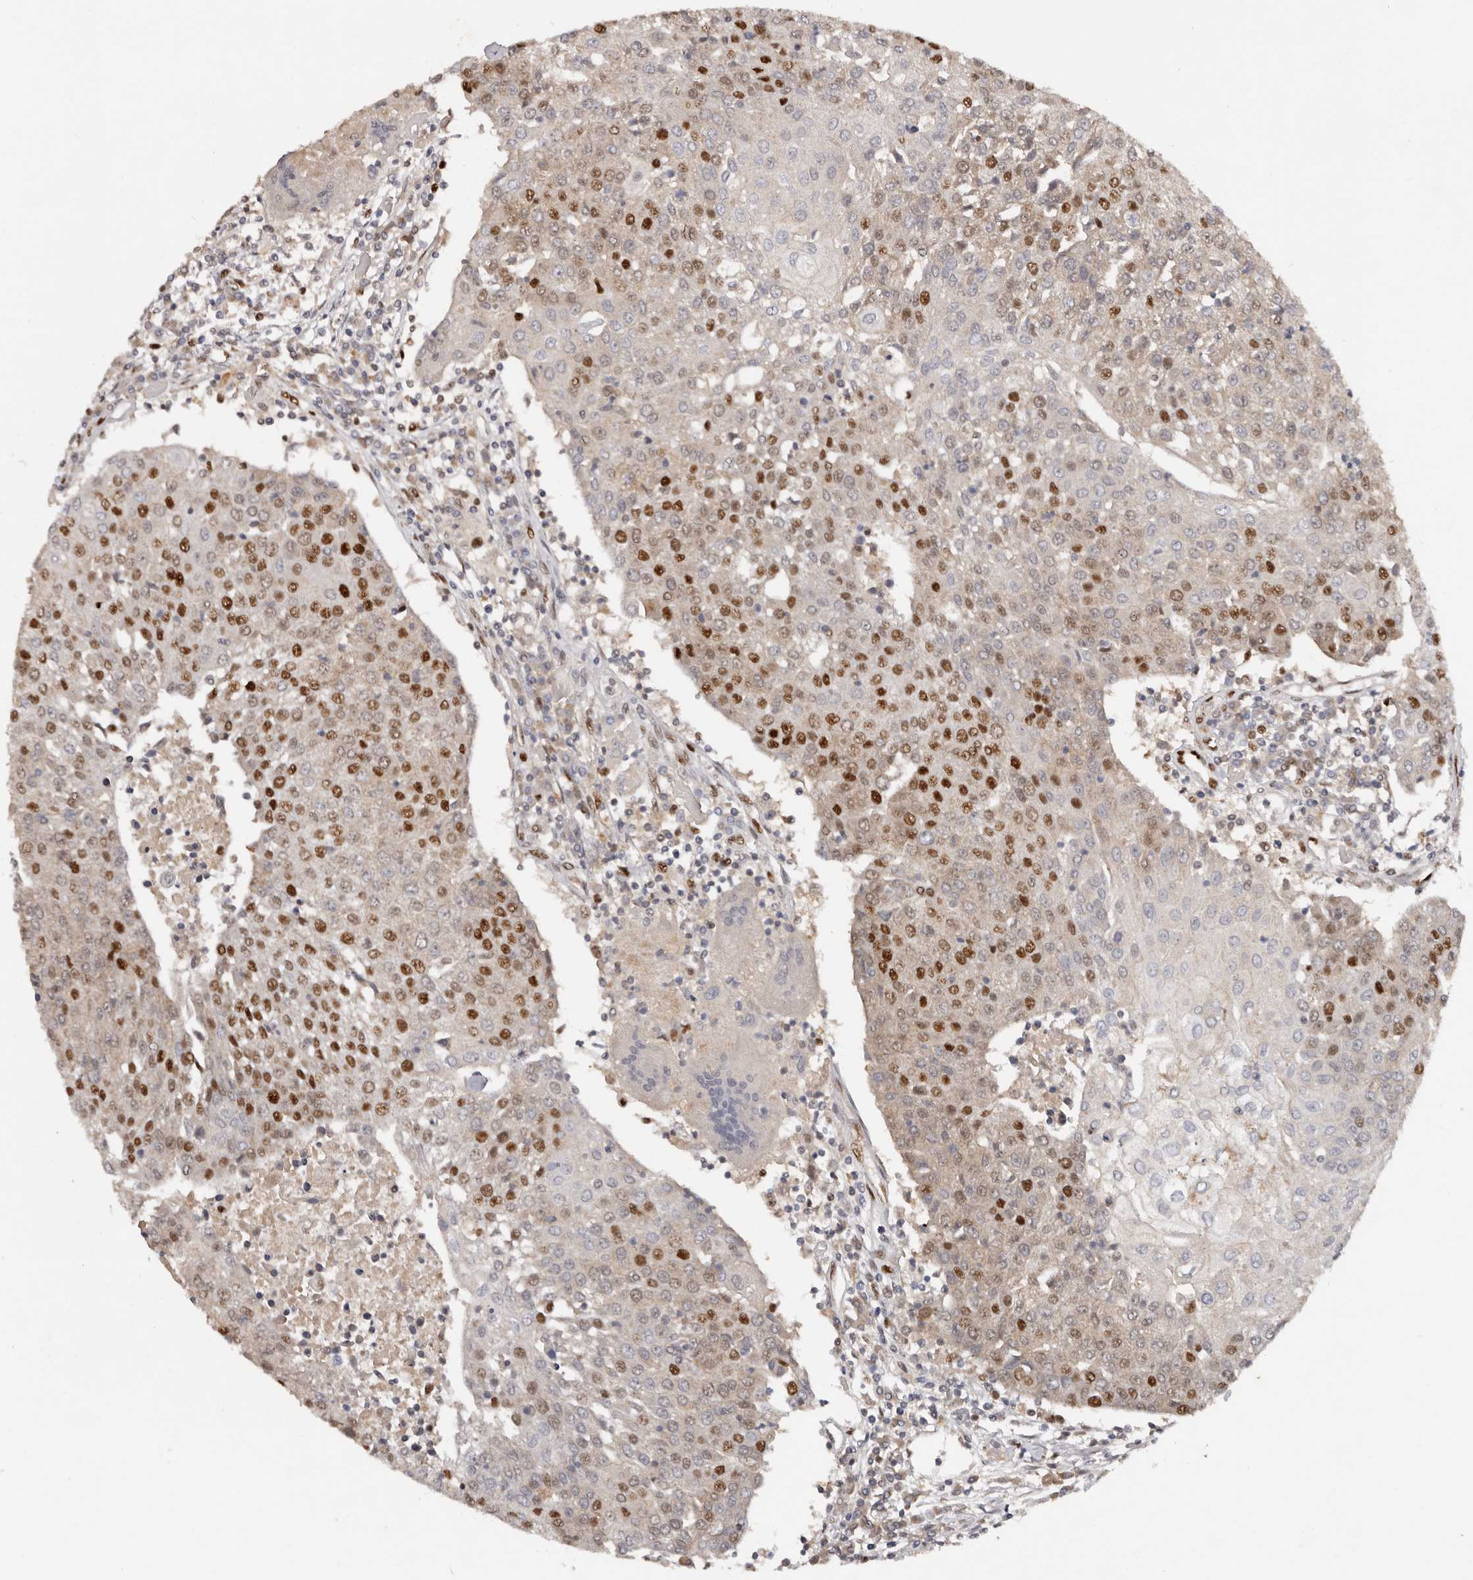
{"staining": {"intensity": "strong", "quantity": "25%-75%", "location": "nuclear"}, "tissue": "urothelial cancer", "cell_type": "Tumor cells", "image_type": "cancer", "snomed": [{"axis": "morphology", "description": "Urothelial carcinoma, High grade"}, {"axis": "topography", "description": "Urinary bladder"}], "caption": "DAB (3,3'-diaminobenzidine) immunohistochemical staining of urothelial cancer shows strong nuclear protein staining in approximately 25%-75% of tumor cells.", "gene": "KLF7", "patient": {"sex": "female", "age": 85}}